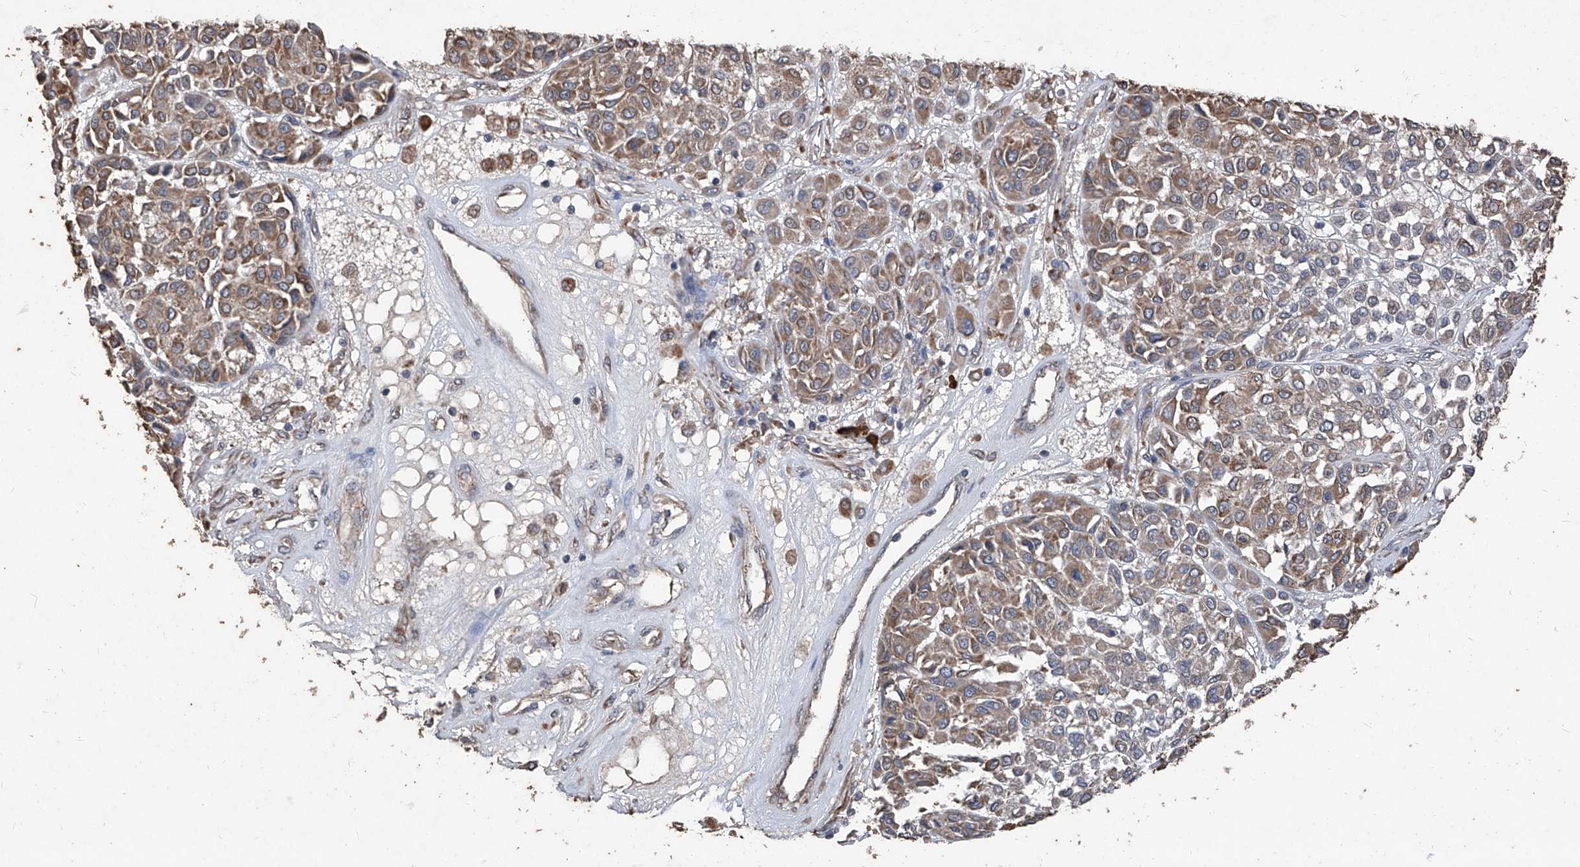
{"staining": {"intensity": "moderate", "quantity": "25%-75%", "location": "cytoplasmic/membranous"}, "tissue": "melanoma", "cell_type": "Tumor cells", "image_type": "cancer", "snomed": [{"axis": "morphology", "description": "Malignant melanoma, Metastatic site"}, {"axis": "topography", "description": "Soft tissue"}], "caption": "Melanoma tissue exhibits moderate cytoplasmic/membranous staining in approximately 25%-75% of tumor cells", "gene": "EML1", "patient": {"sex": "male", "age": 41}}